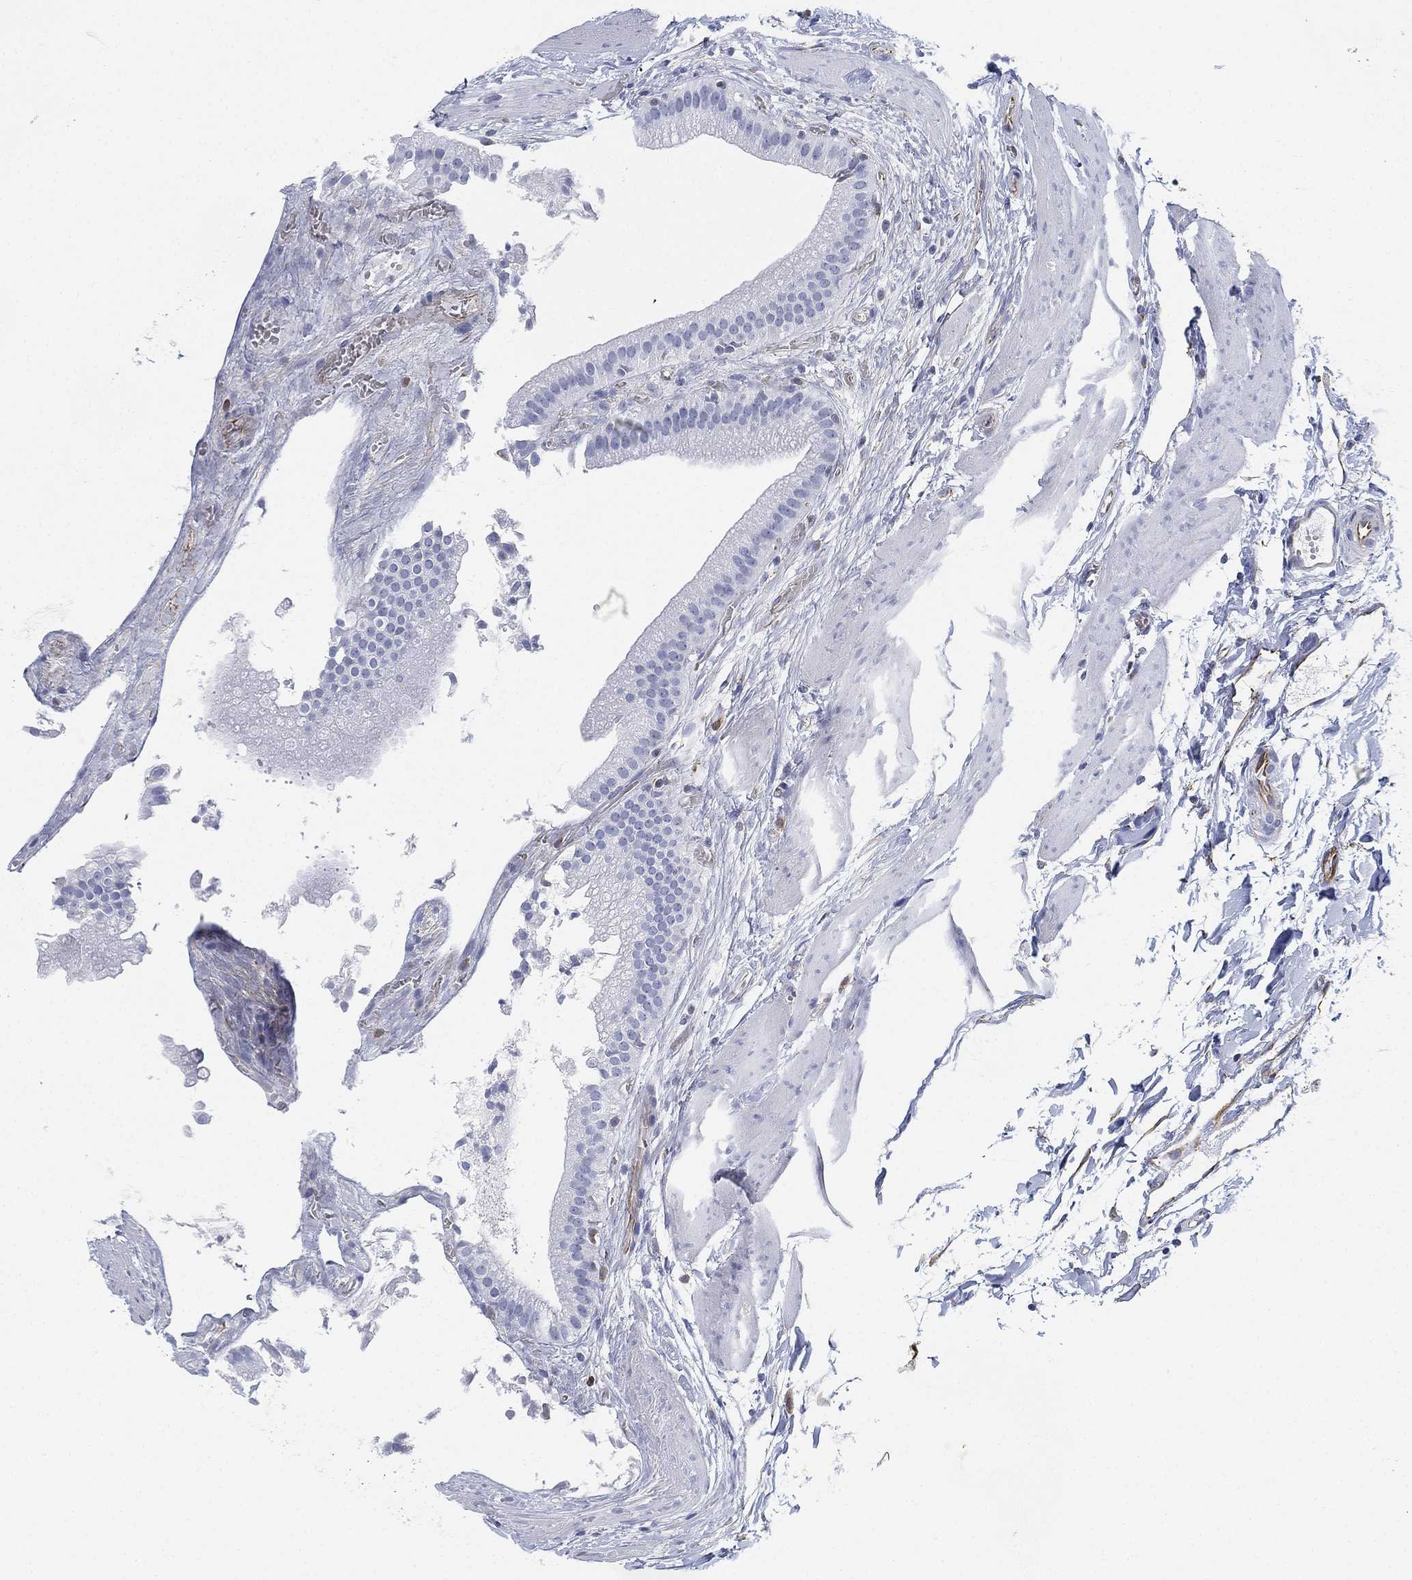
{"staining": {"intensity": "negative", "quantity": "none", "location": "none"}, "tissue": "gallbladder", "cell_type": "Glandular cells", "image_type": "normal", "snomed": [{"axis": "morphology", "description": "Normal tissue, NOS"}, {"axis": "topography", "description": "Gallbladder"}], "caption": "There is no significant expression in glandular cells of gallbladder. Brightfield microscopy of immunohistochemistry stained with DAB (brown) and hematoxylin (blue), captured at high magnification.", "gene": "PSKH2", "patient": {"sex": "male", "age": 67}}